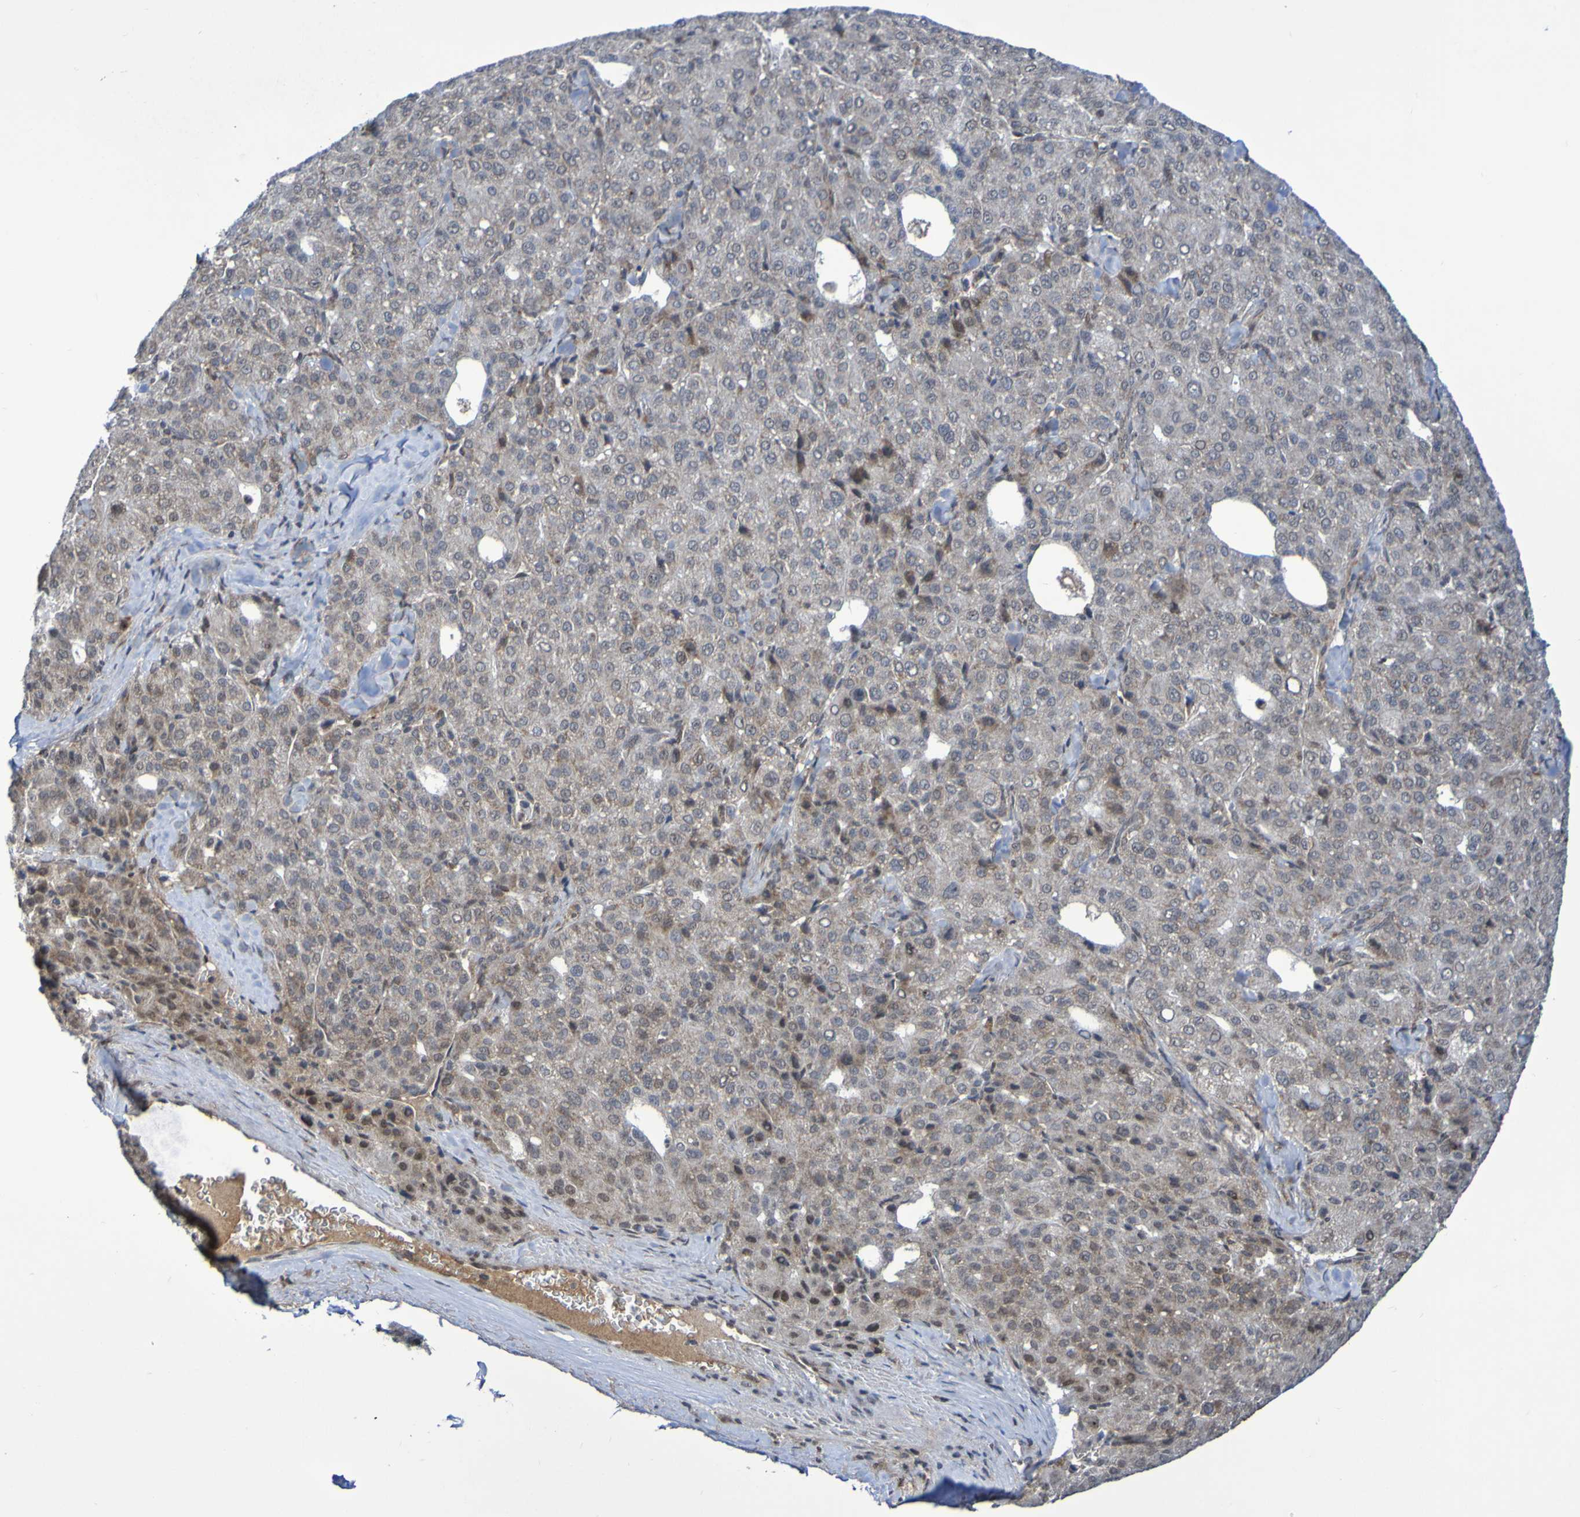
{"staining": {"intensity": "negative", "quantity": "none", "location": "none"}, "tissue": "liver cancer", "cell_type": "Tumor cells", "image_type": "cancer", "snomed": [{"axis": "morphology", "description": "Carcinoma, Hepatocellular, NOS"}, {"axis": "topography", "description": "Liver"}], "caption": "Immunohistochemical staining of human liver cancer exhibits no significant expression in tumor cells.", "gene": "ITLN1", "patient": {"sex": "male", "age": 65}}